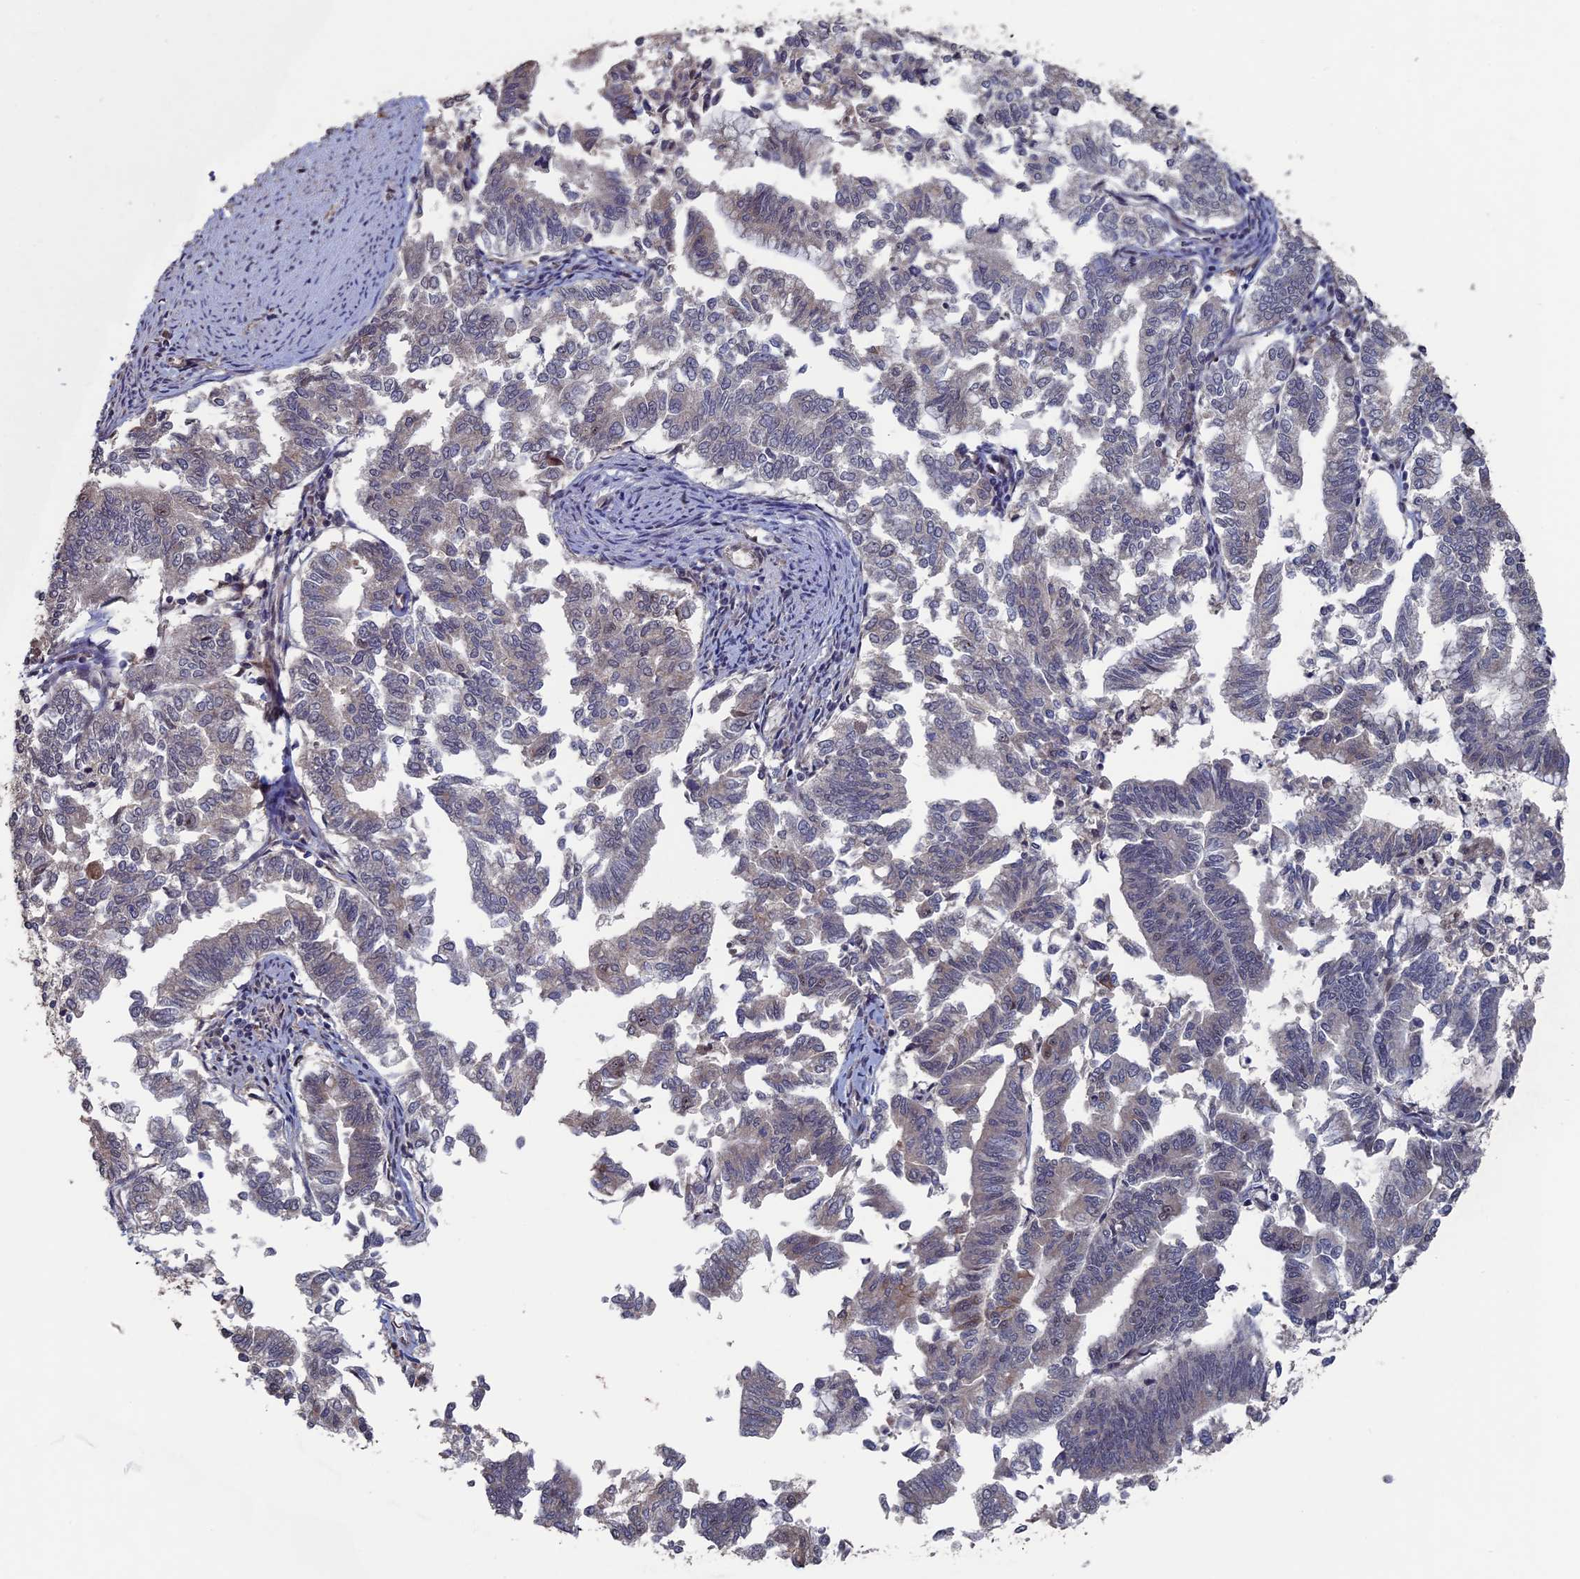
{"staining": {"intensity": "weak", "quantity": "<25%", "location": "cytoplasmic/membranous"}, "tissue": "endometrial cancer", "cell_type": "Tumor cells", "image_type": "cancer", "snomed": [{"axis": "morphology", "description": "Adenocarcinoma, NOS"}, {"axis": "topography", "description": "Endometrium"}], "caption": "Immunohistochemical staining of adenocarcinoma (endometrial) reveals no significant expression in tumor cells. (Brightfield microscopy of DAB (3,3'-diaminobenzidine) immunohistochemistry (IHC) at high magnification).", "gene": "KIAA1328", "patient": {"sex": "female", "age": 79}}